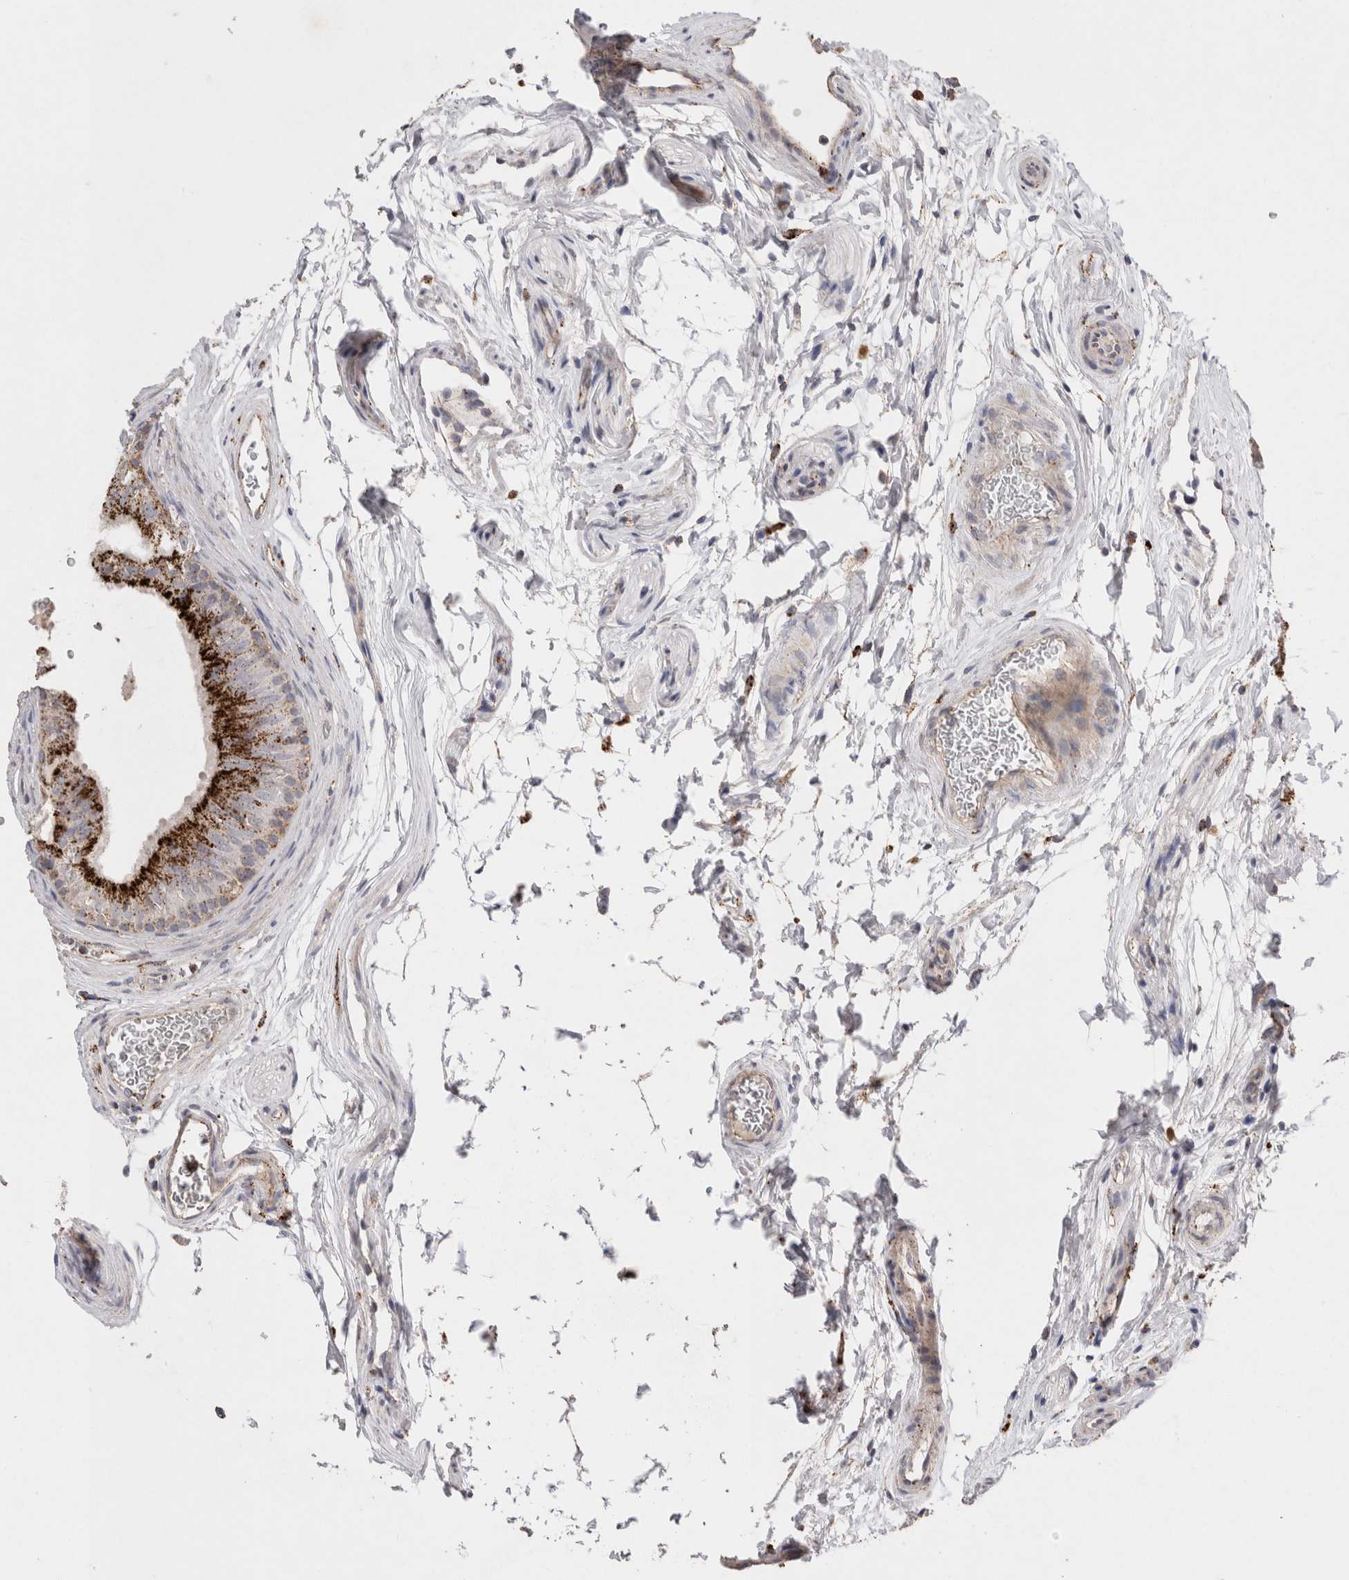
{"staining": {"intensity": "strong", "quantity": ">75%", "location": "cytoplasmic/membranous"}, "tissue": "epididymis", "cell_type": "Glandular cells", "image_type": "normal", "snomed": [{"axis": "morphology", "description": "Normal tissue, NOS"}, {"axis": "topography", "description": "Epididymis"}], "caption": "A photomicrograph of human epididymis stained for a protein displays strong cytoplasmic/membranous brown staining in glandular cells. (DAB (3,3'-diaminobenzidine) = brown stain, brightfield microscopy at high magnification).", "gene": "CTSA", "patient": {"sex": "male", "age": 36}}